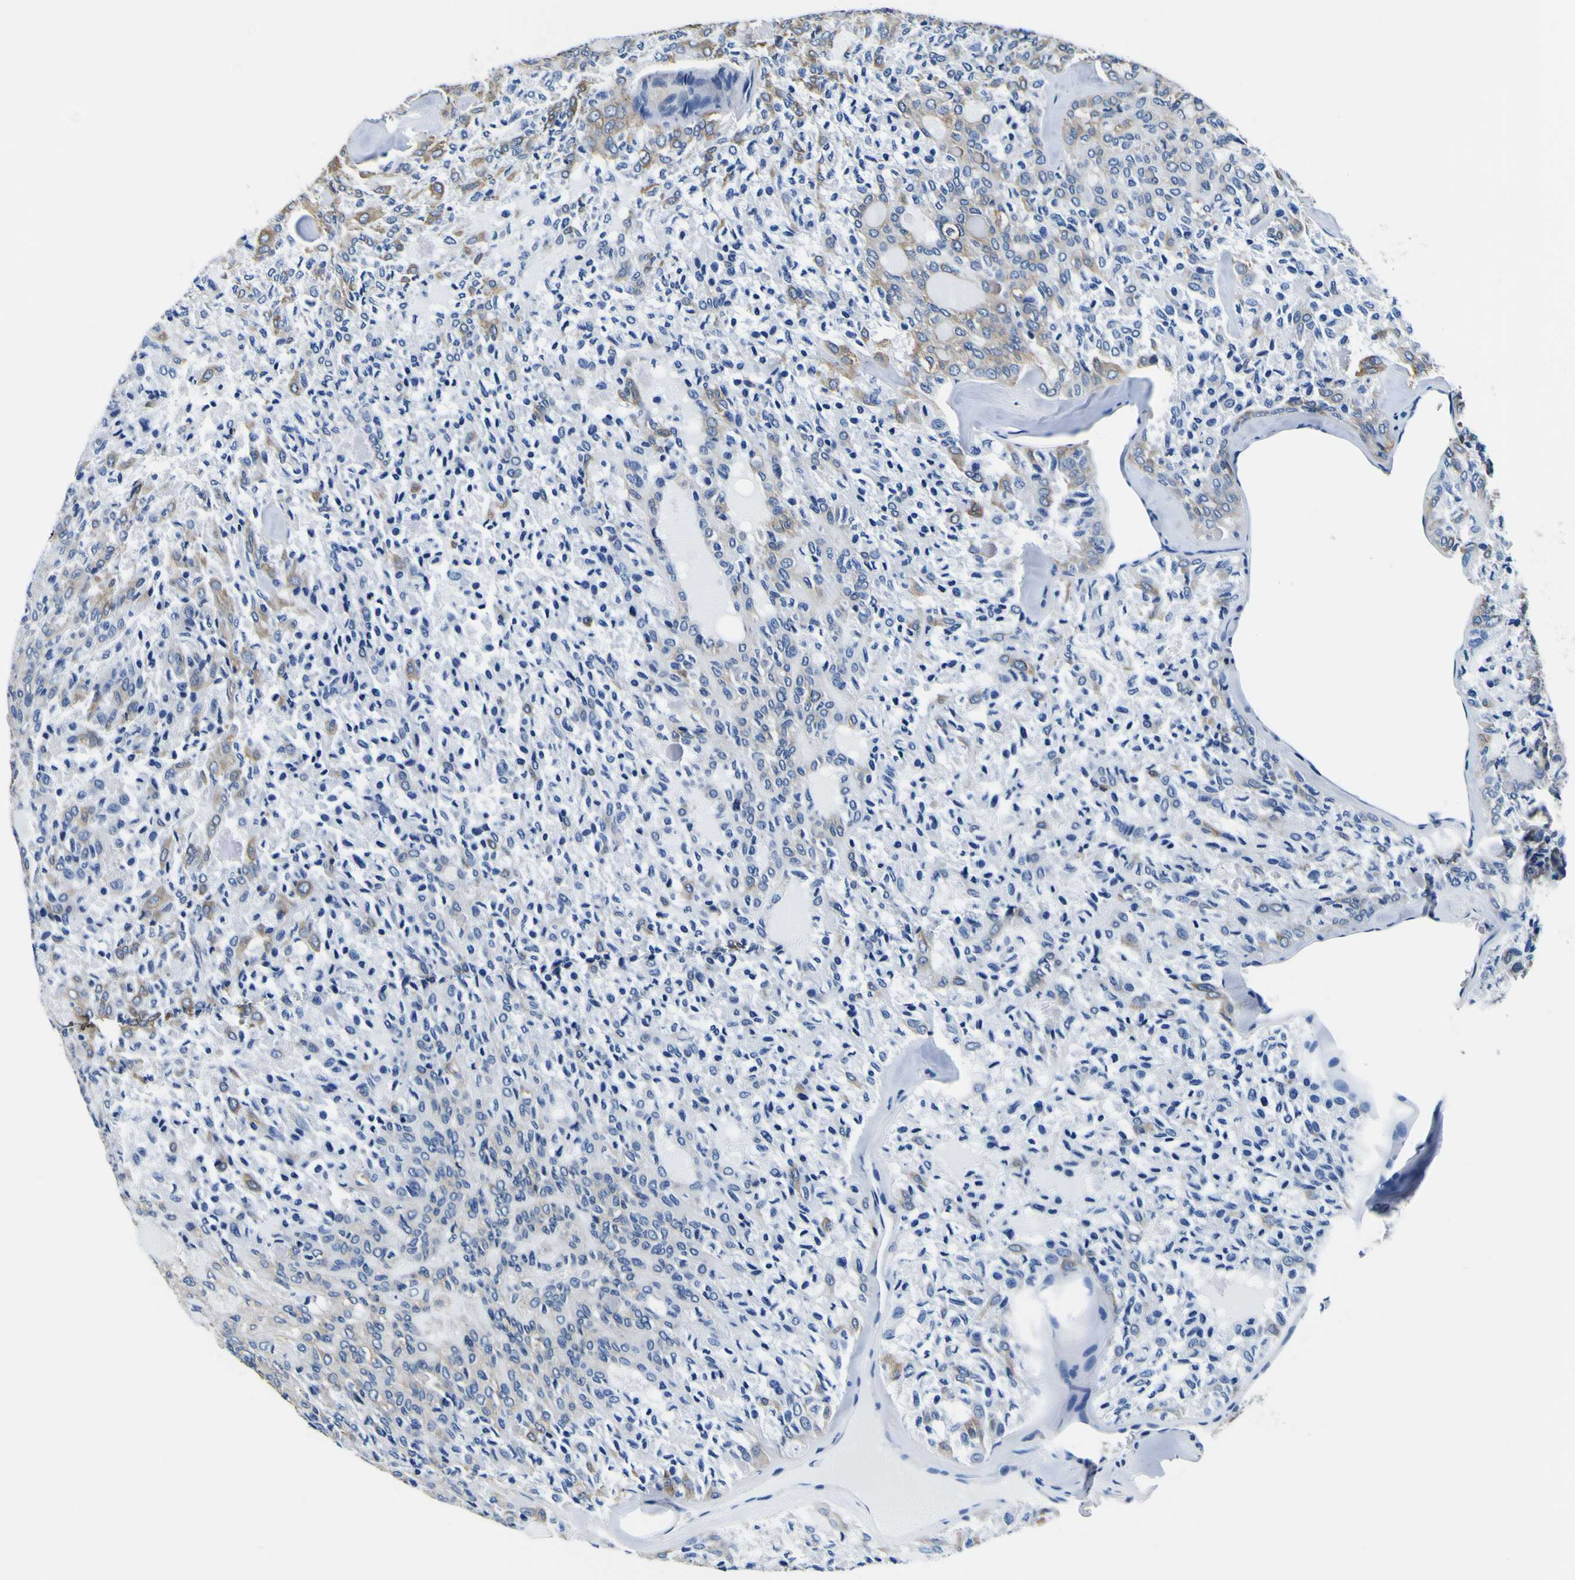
{"staining": {"intensity": "weak", "quantity": "25%-75%", "location": "cytoplasmic/membranous"}, "tissue": "thyroid cancer", "cell_type": "Tumor cells", "image_type": "cancer", "snomed": [{"axis": "morphology", "description": "Follicular adenoma carcinoma, NOS"}, {"axis": "topography", "description": "Thyroid gland"}], "caption": "An image showing weak cytoplasmic/membranous staining in about 25%-75% of tumor cells in thyroid cancer (follicular adenoma carcinoma), as visualized by brown immunohistochemical staining.", "gene": "TUBA1B", "patient": {"sex": "male", "age": 75}}